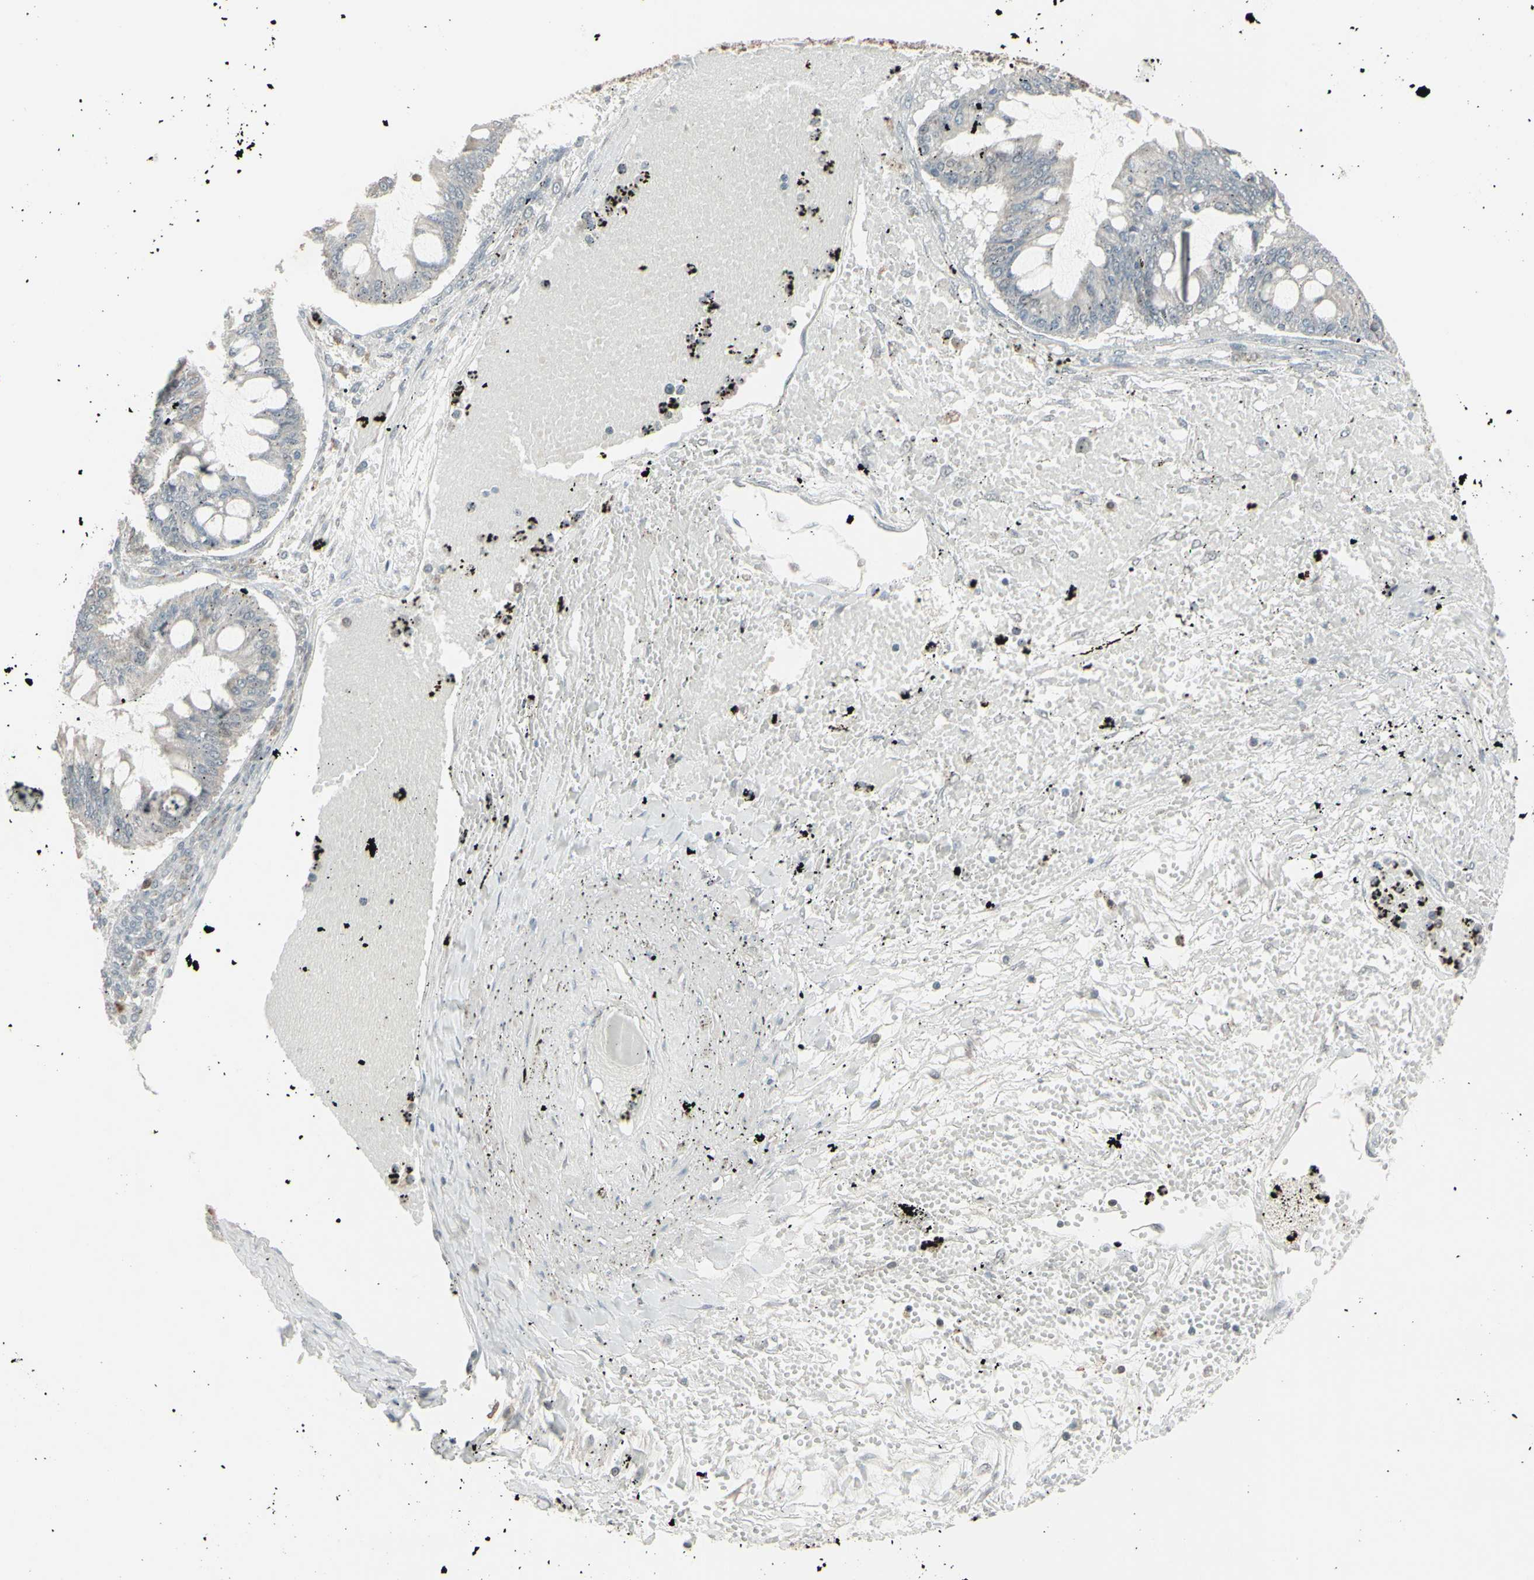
{"staining": {"intensity": "negative", "quantity": "none", "location": "none"}, "tissue": "ovarian cancer", "cell_type": "Tumor cells", "image_type": "cancer", "snomed": [{"axis": "morphology", "description": "Cystadenocarcinoma, mucinous, NOS"}, {"axis": "topography", "description": "Ovary"}], "caption": "This micrograph is of mucinous cystadenocarcinoma (ovarian) stained with immunohistochemistry (IHC) to label a protein in brown with the nuclei are counter-stained blue. There is no staining in tumor cells.", "gene": "SAMSN1", "patient": {"sex": "female", "age": 73}}